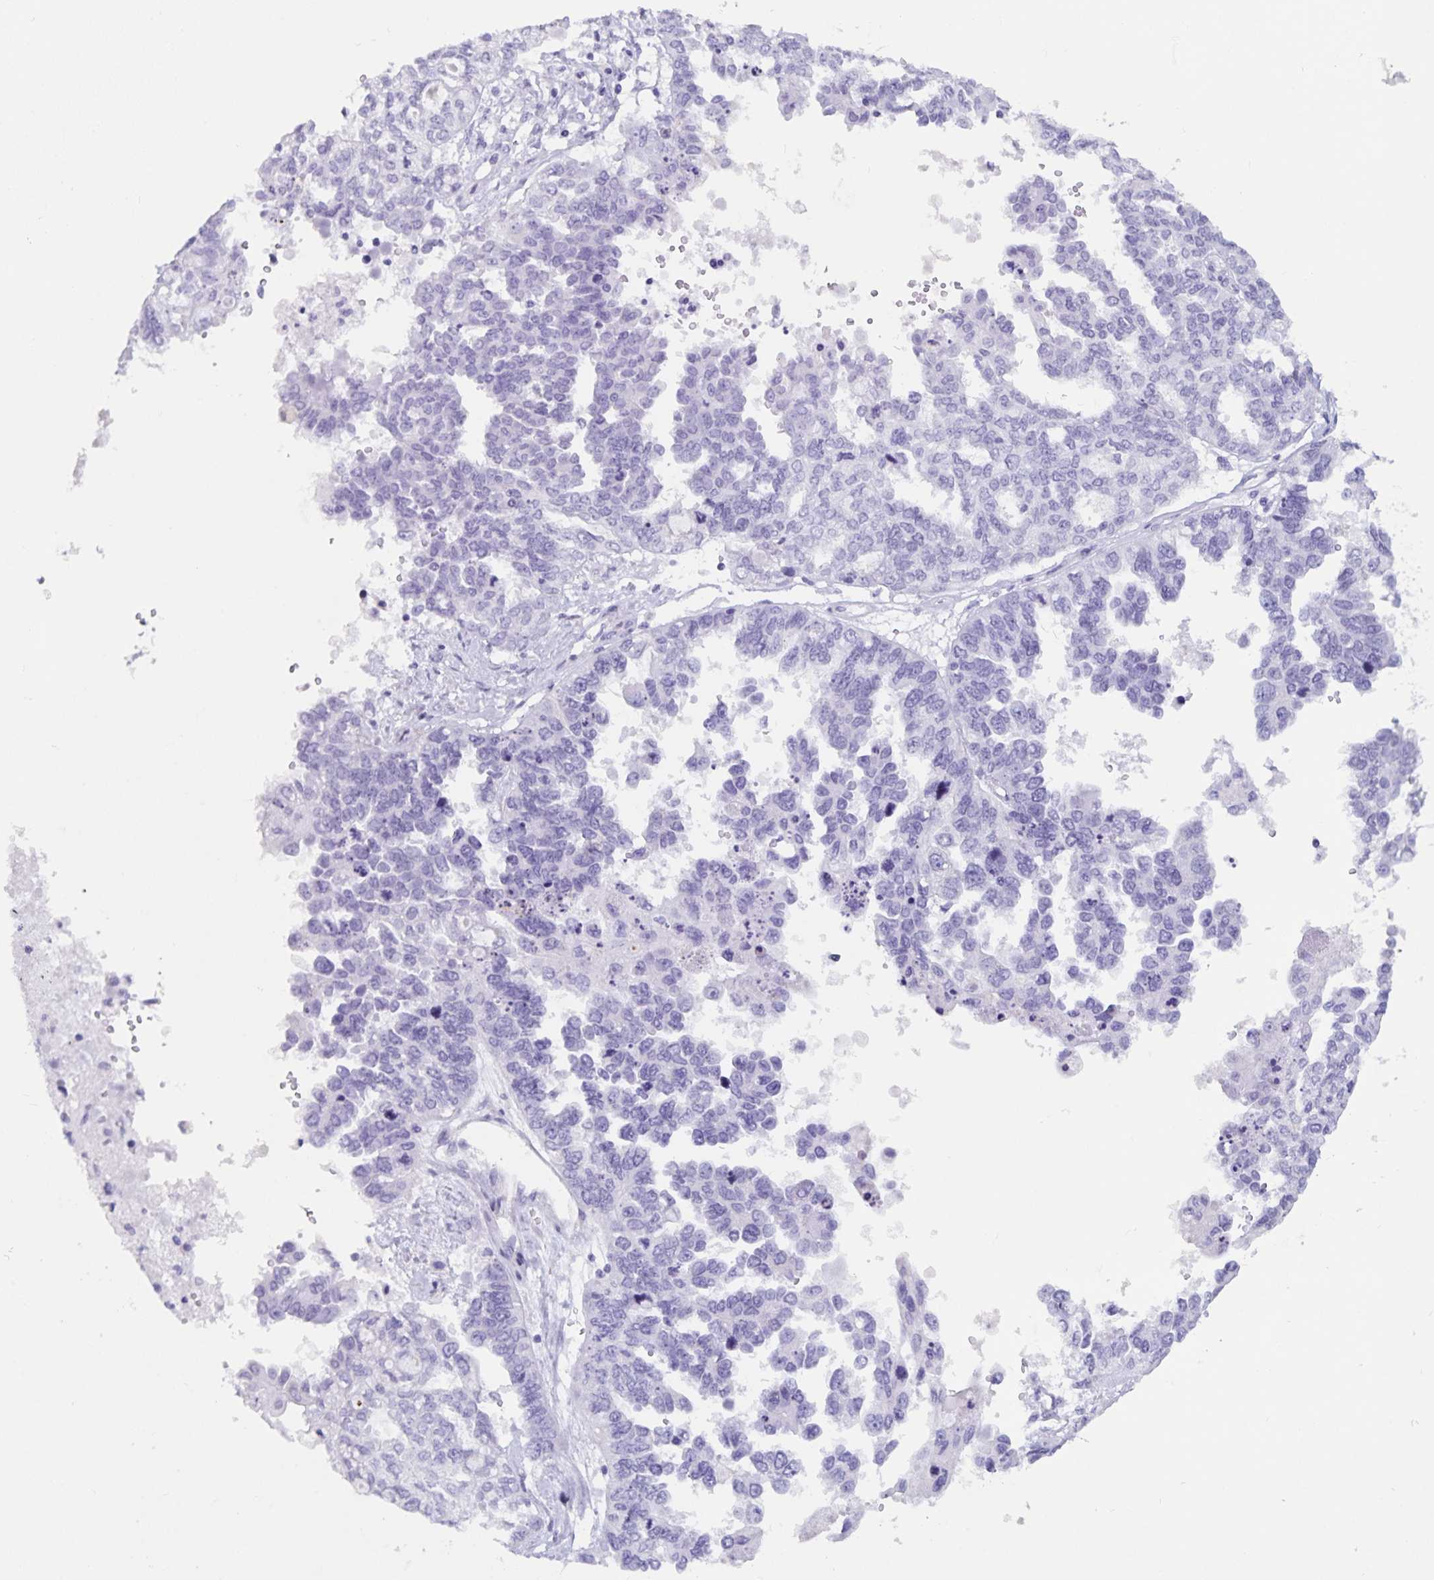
{"staining": {"intensity": "negative", "quantity": "none", "location": "none"}, "tissue": "ovarian cancer", "cell_type": "Tumor cells", "image_type": "cancer", "snomed": [{"axis": "morphology", "description": "Cystadenocarcinoma, serous, NOS"}, {"axis": "topography", "description": "Ovary"}], "caption": "This is a histopathology image of immunohistochemistry staining of ovarian cancer, which shows no expression in tumor cells. (Stains: DAB IHC with hematoxylin counter stain, Microscopy: brightfield microscopy at high magnification).", "gene": "GPR137", "patient": {"sex": "female", "age": 53}}